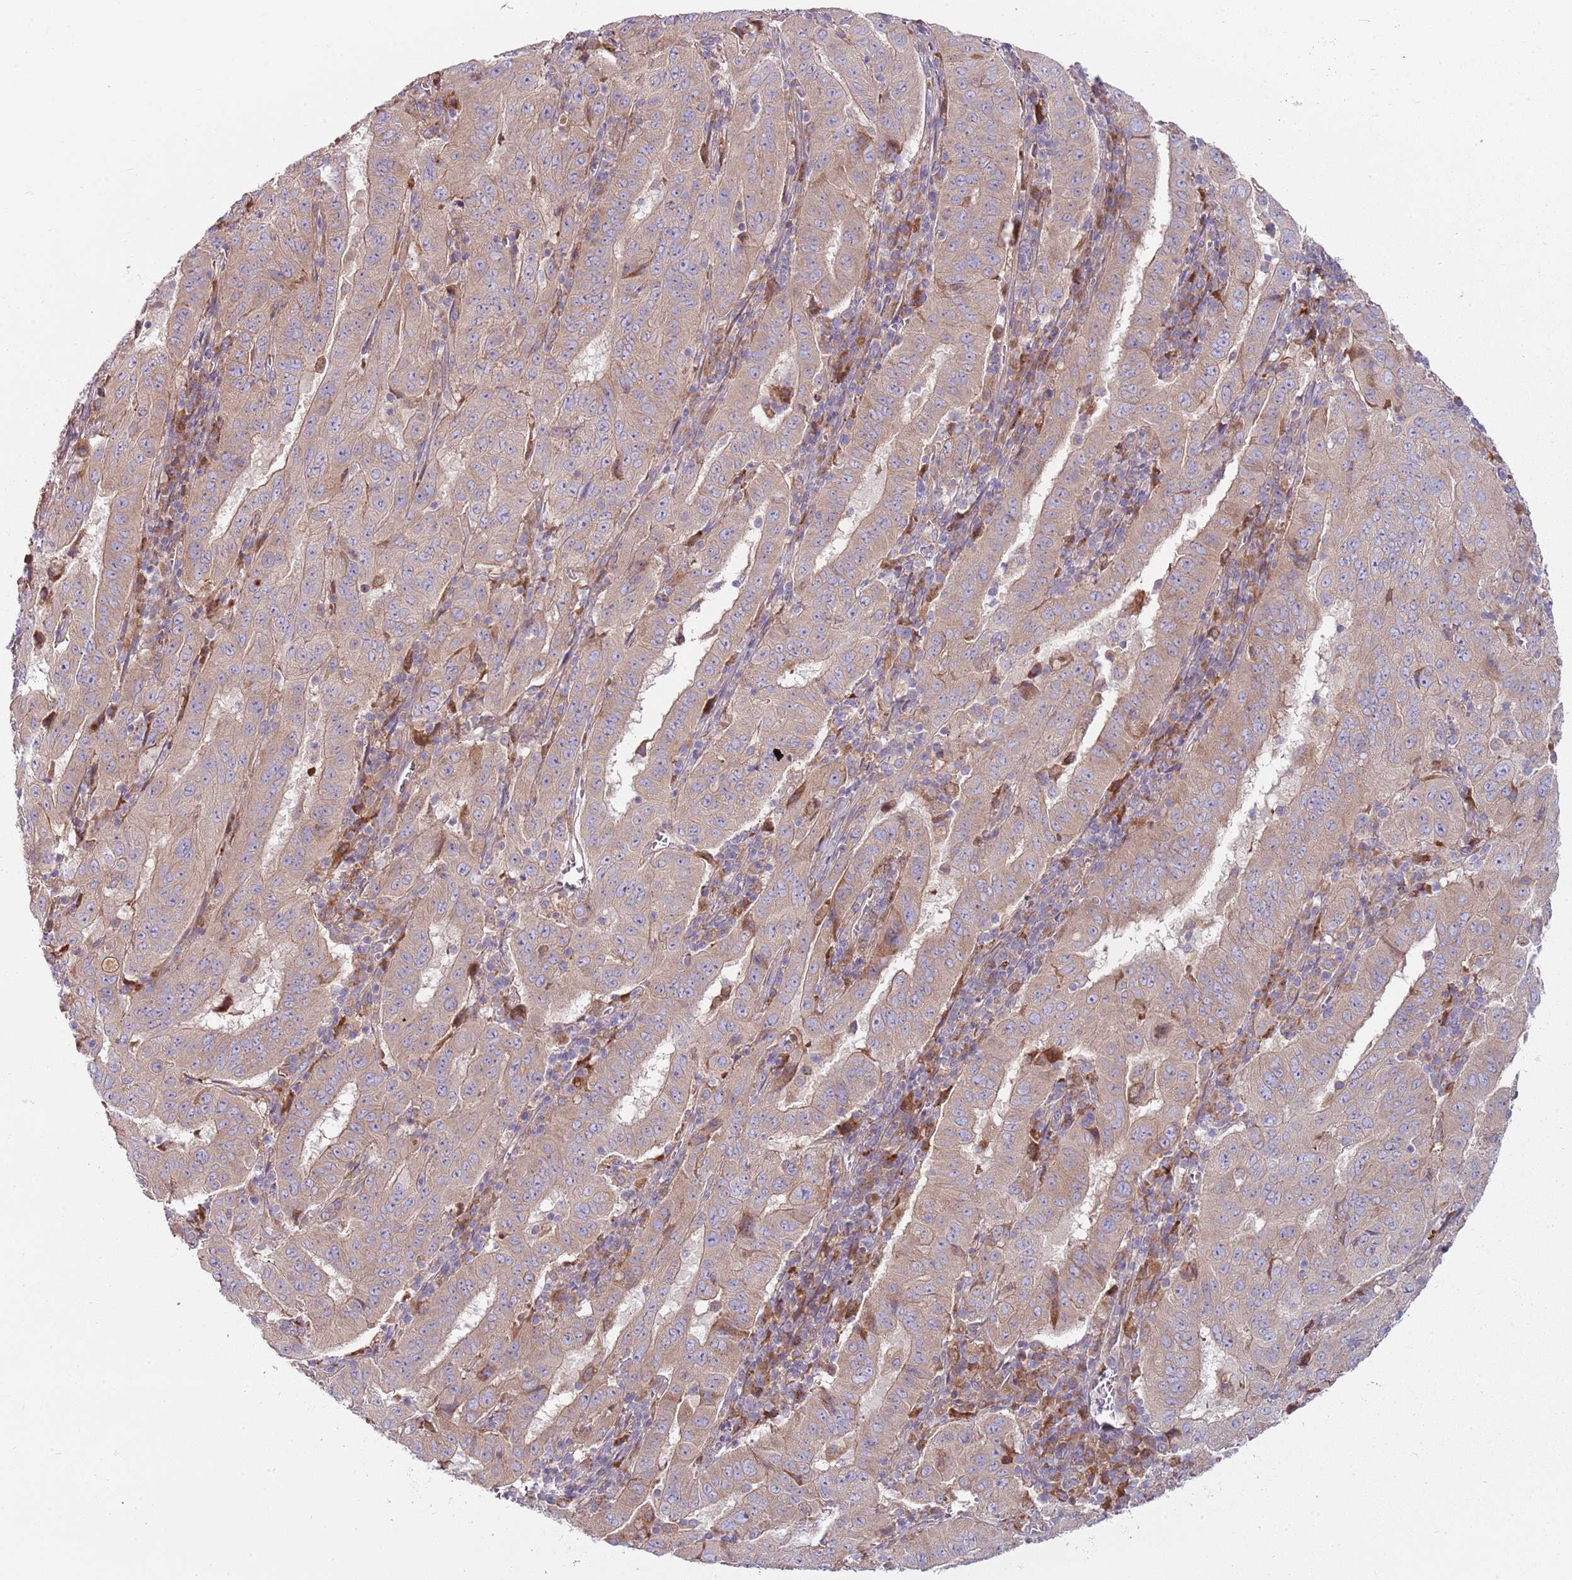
{"staining": {"intensity": "weak", "quantity": ">75%", "location": "cytoplasmic/membranous"}, "tissue": "pancreatic cancer", "cell_type": "Tumor cells", "image_type": "cancer", "snomed": [{"axis": "morphology", "description": "Adenocarcinoma, NOS"}, {"axis": "topography", "description": "Pancreas"}], "caption": "High-magnification brightfield microscopy of pancreatic cancer stained with DAB (3,3'-diaminobenzidine) (brown) and counterstained with hematoxylin (blue). tumor cells exhibit weak cytoplasmic/membranous positivity is identified in approximately>75% of cells. The staining was performed using DAB to visualize the protein expression in brown, while the nuclei were stained in blue with hematoxylin (Magnification: 20x).", "gene": "EMC1", "patient": {"sex": "male", "age": 63}}